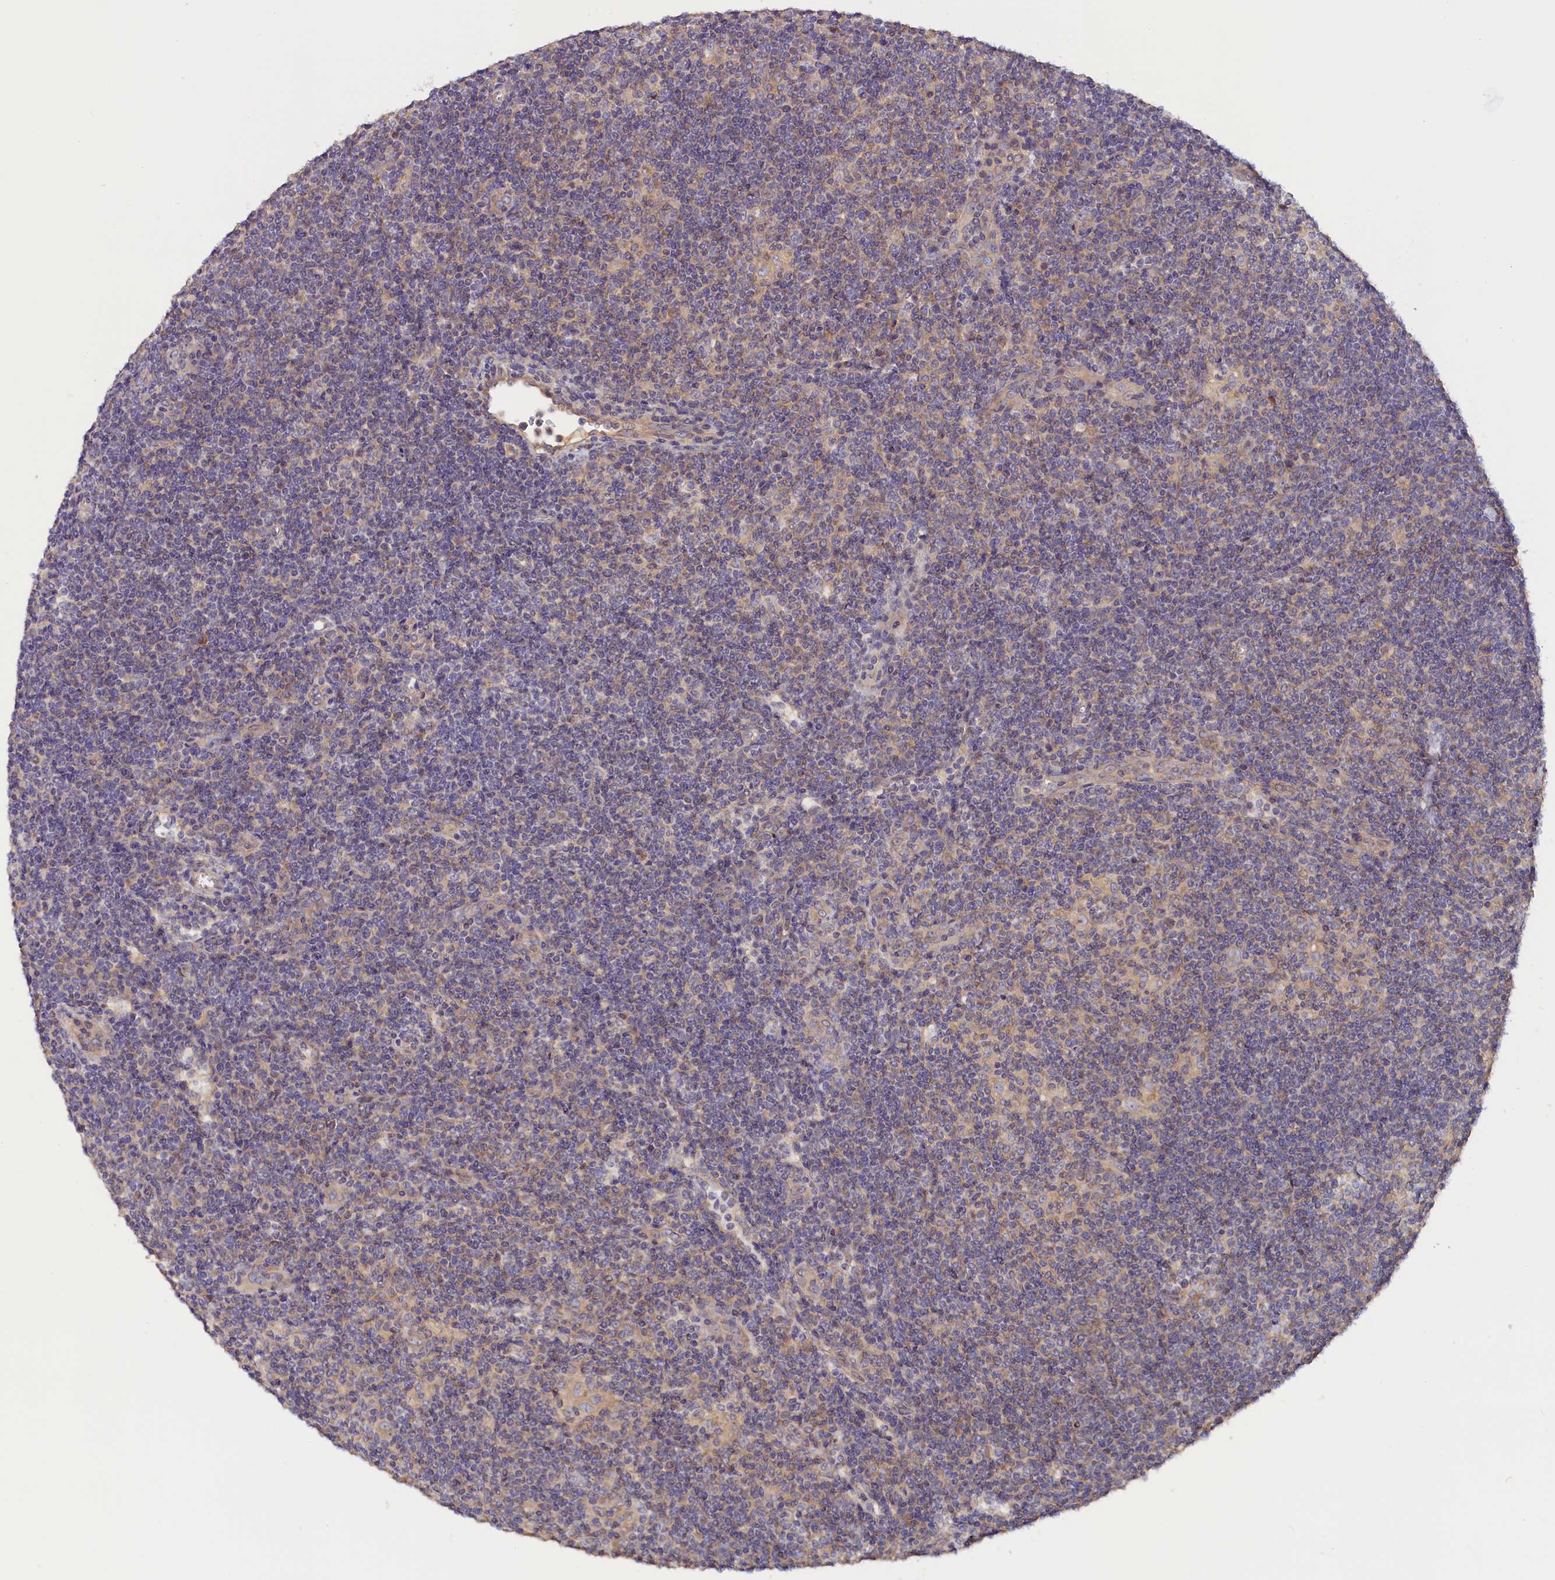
{"staining": {"intensity": "negative", "quantity": "none", "location": "none"}, "tissue": "lymphoma", "cell_type": "Tumor cells", "image_type": "cancer", "snomed": [{"axis": "morphology", "description": "Hodgkin's disease, NOS"}, {"axis": "topography", "description": "Lymph node"}], "caption": "The histopathology image shows no significant staining in tumor cells of lymphoma. (Immunohistochemistry, brightfield microscopy, high magnification).", "gene": "KATNB1", "patient": {"sex": "female", "age": 57}}